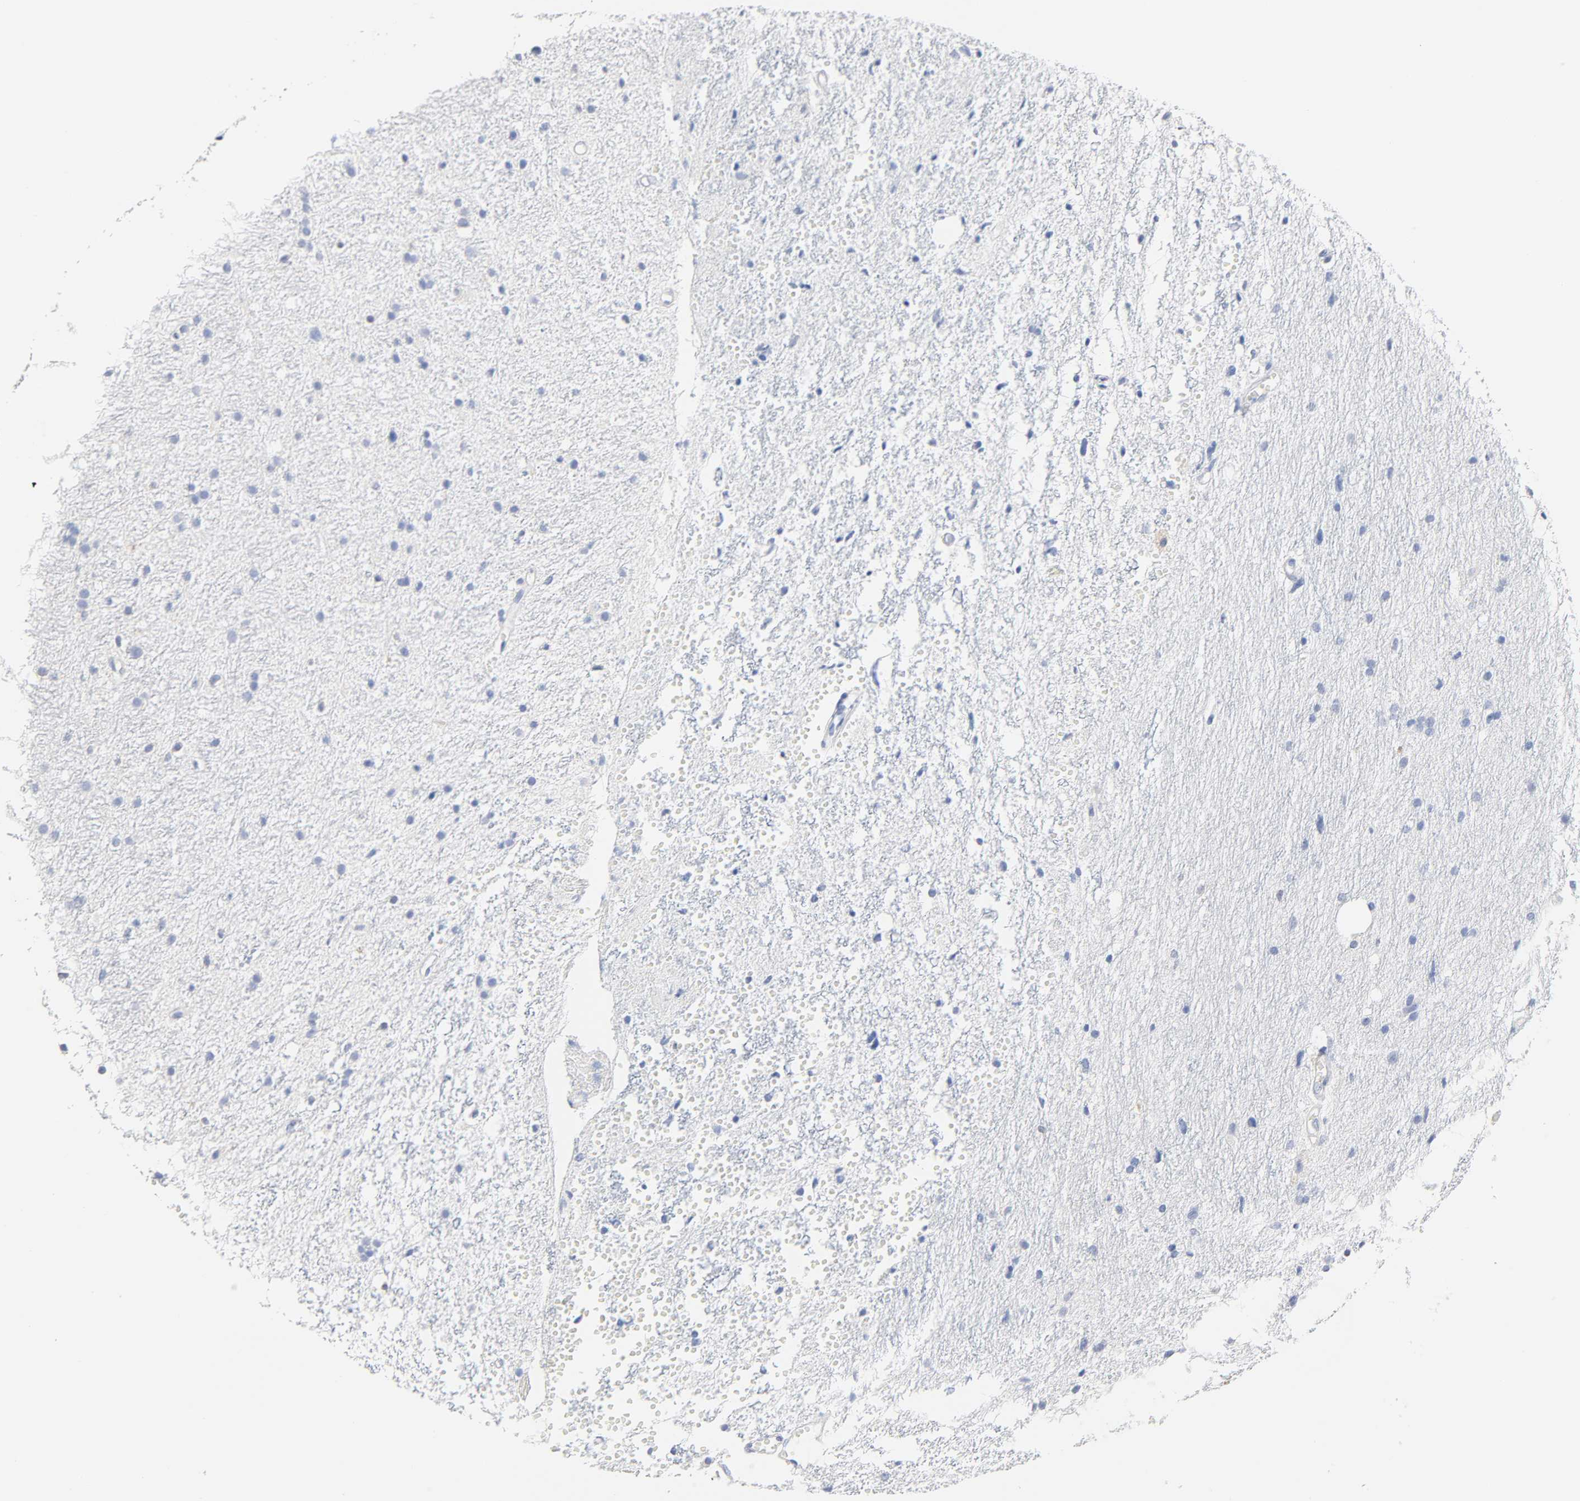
{"staining": {"intensity": "negative", "quantity": "none", "location": "none"}, "tissue": "glioma", "cell_type": "Tumor cells", "image_type": "cancer", "snomed": [{"axis": "morphology", "description": "Glioma, malignant, High grade"}, {"axis": "topography", "description": "Brain"}], "caption": "Tumor cells are negative for protein expression in human glioma.", "gene": "MALT1", "patient": {"sex": "female", "age": 59}}